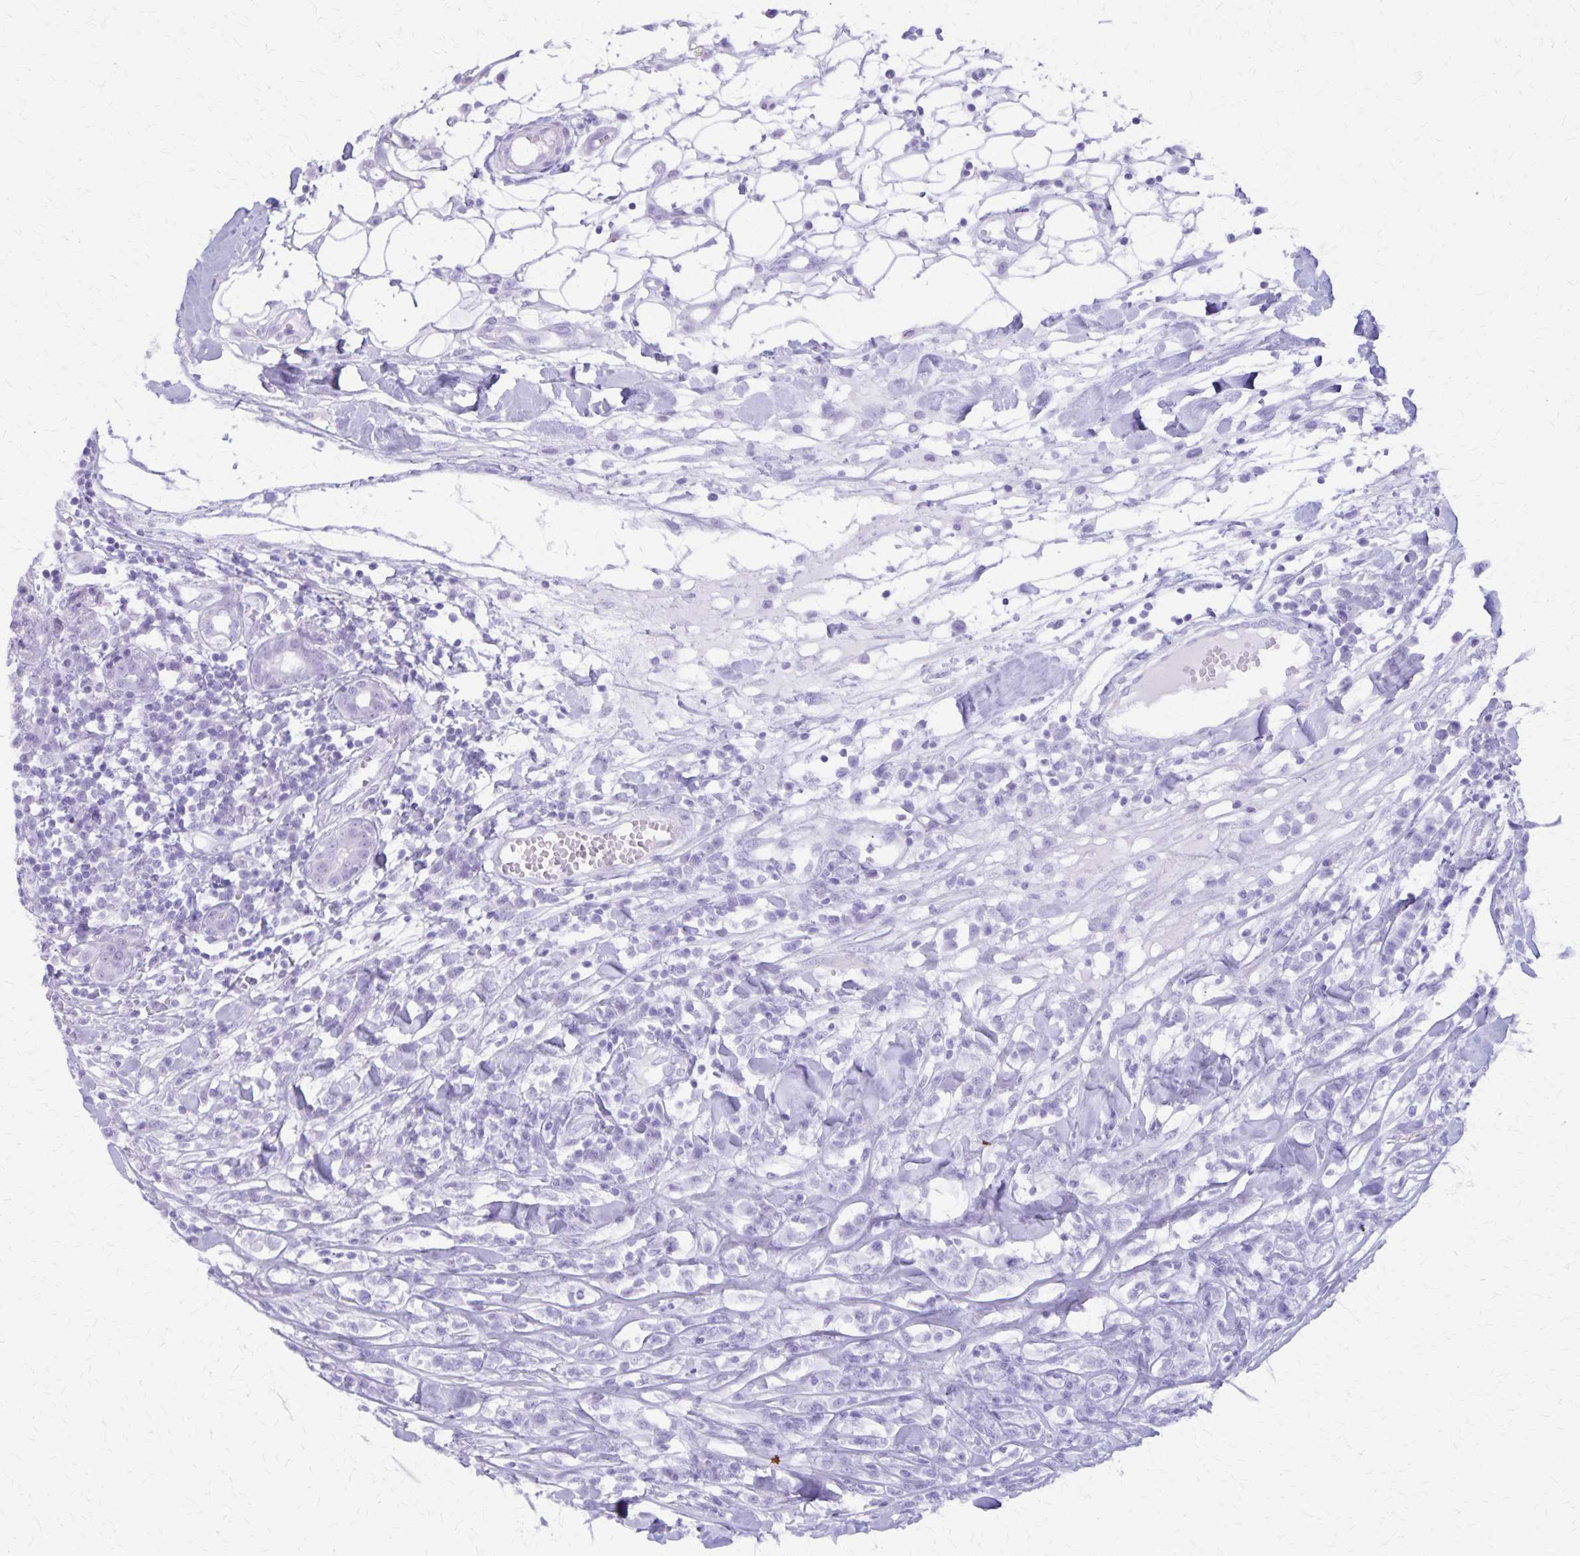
{"staining": {"intensity": "negative", "quantity": "none", "location": "none"}, "tissue": "breast cancer", "cell_type": "Tumor cells", "image_type": "cancer", "snomed": [{"axis": "morphology", "description": "Duct carcinoma"}, {"axis": "topography", "description": "Breast"}], "caption": "Immunohistochemistry (IHC) image of human breast cancer (invasive ductal carcinoma) stained for a protein (brown), which demonstrates no expression in tumor cells.", "gene": "DEFA5", "patient": {"sex": "female", "age": 30}}